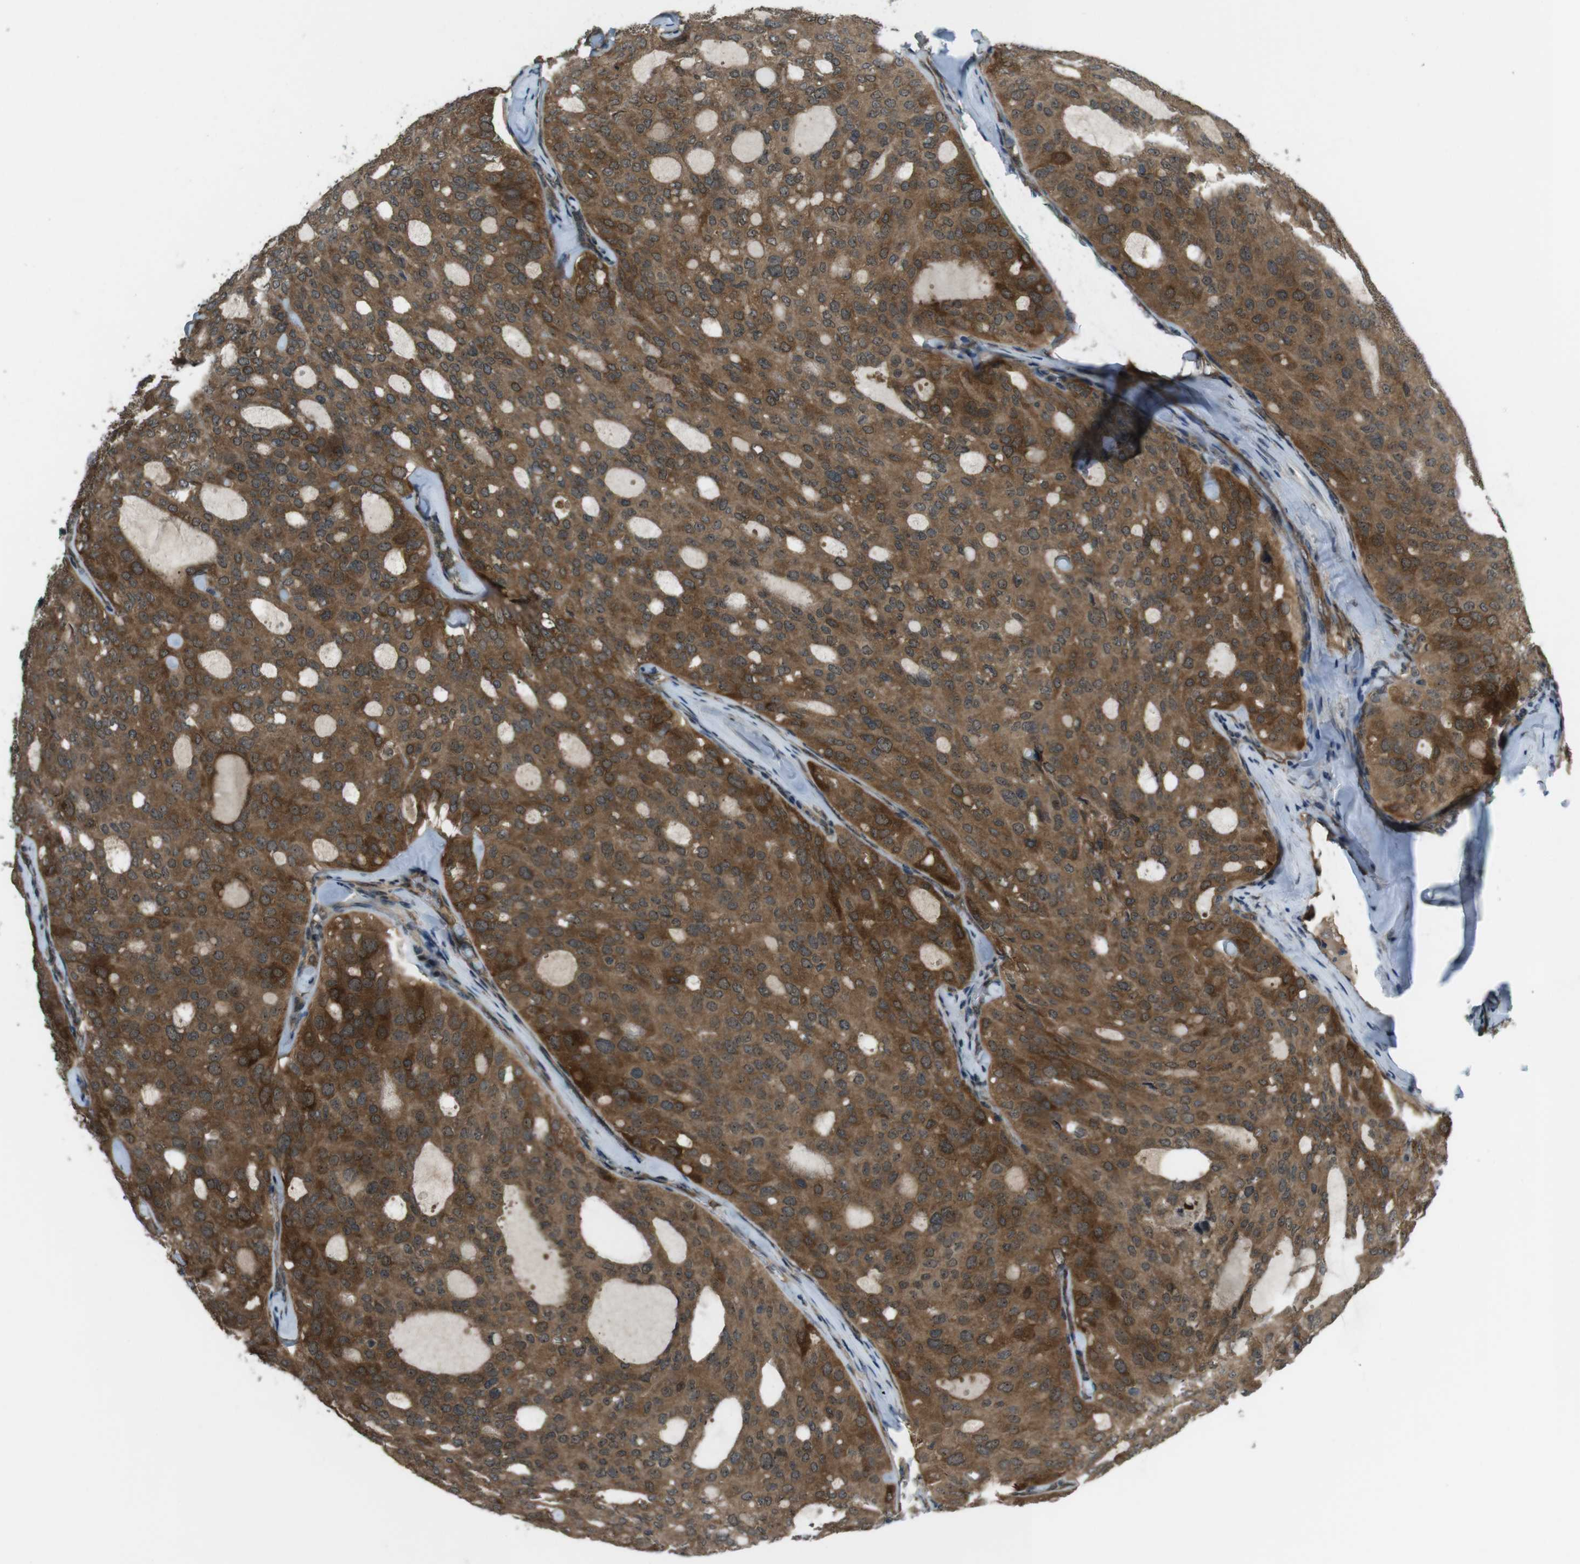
{"staining": {"intensity": "moderate", "quantity": ">75%", "location": "cytoplasmic/membranous,nuclear"}, "tissue": "thyroid cancer", "cell_type": "Tumor cells", "image_type": "cancer", "snomed": [{"axis": "morphology", "description": "Follicular adenoma carcinoma, NOS"}, {"axis": "topography", "description": "Thyroid gland"}], "caption": "Moderate cytoplasmic/membranous and nuclear expression for a protein is appreciated in approximately >75% of tumor cells of thyroid cancer (follicular adenoma carcinoma) using immunohistochemistry.", "gene": "TIAM2", "patient": {"sex": "male", "age": 75}}